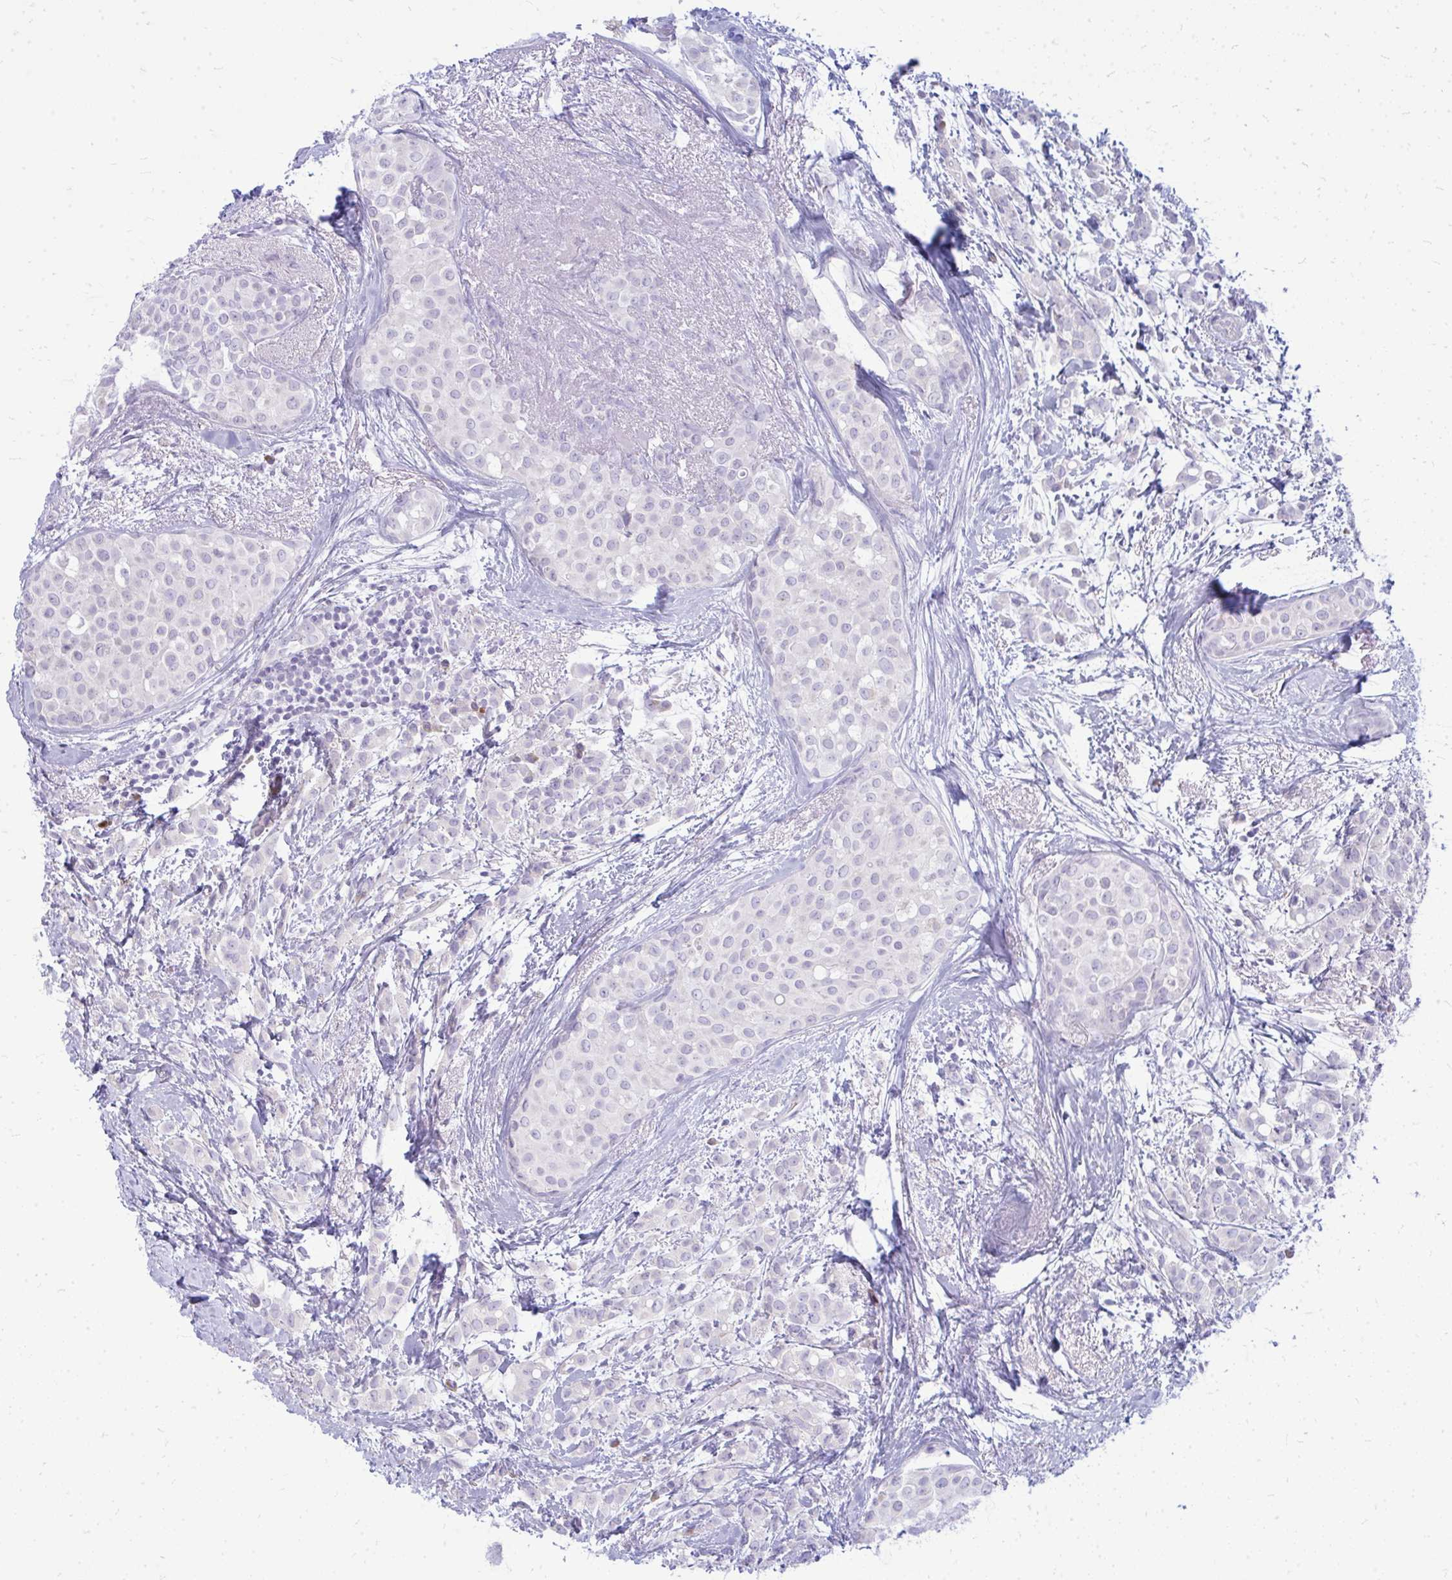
{"staining": {"intensity": "negative", "quantity": "none", "location": "none"}, "tissue": "breast cancer", "cell_type": "Tumor cells", "image_type": "cancer", "snomed": [{"axis": "morphology", "description": "Lobular carcinoma"}, {"axis": "topography", "description": "Breast"}], "caption": "Immunohistochemistry micrograph of breast lobular carcinoma stained for a protein (brown), which reveals no expression in tumor cells.", "gene": "TSPEAR", "patient": {"sex": "female", "age": 68}}